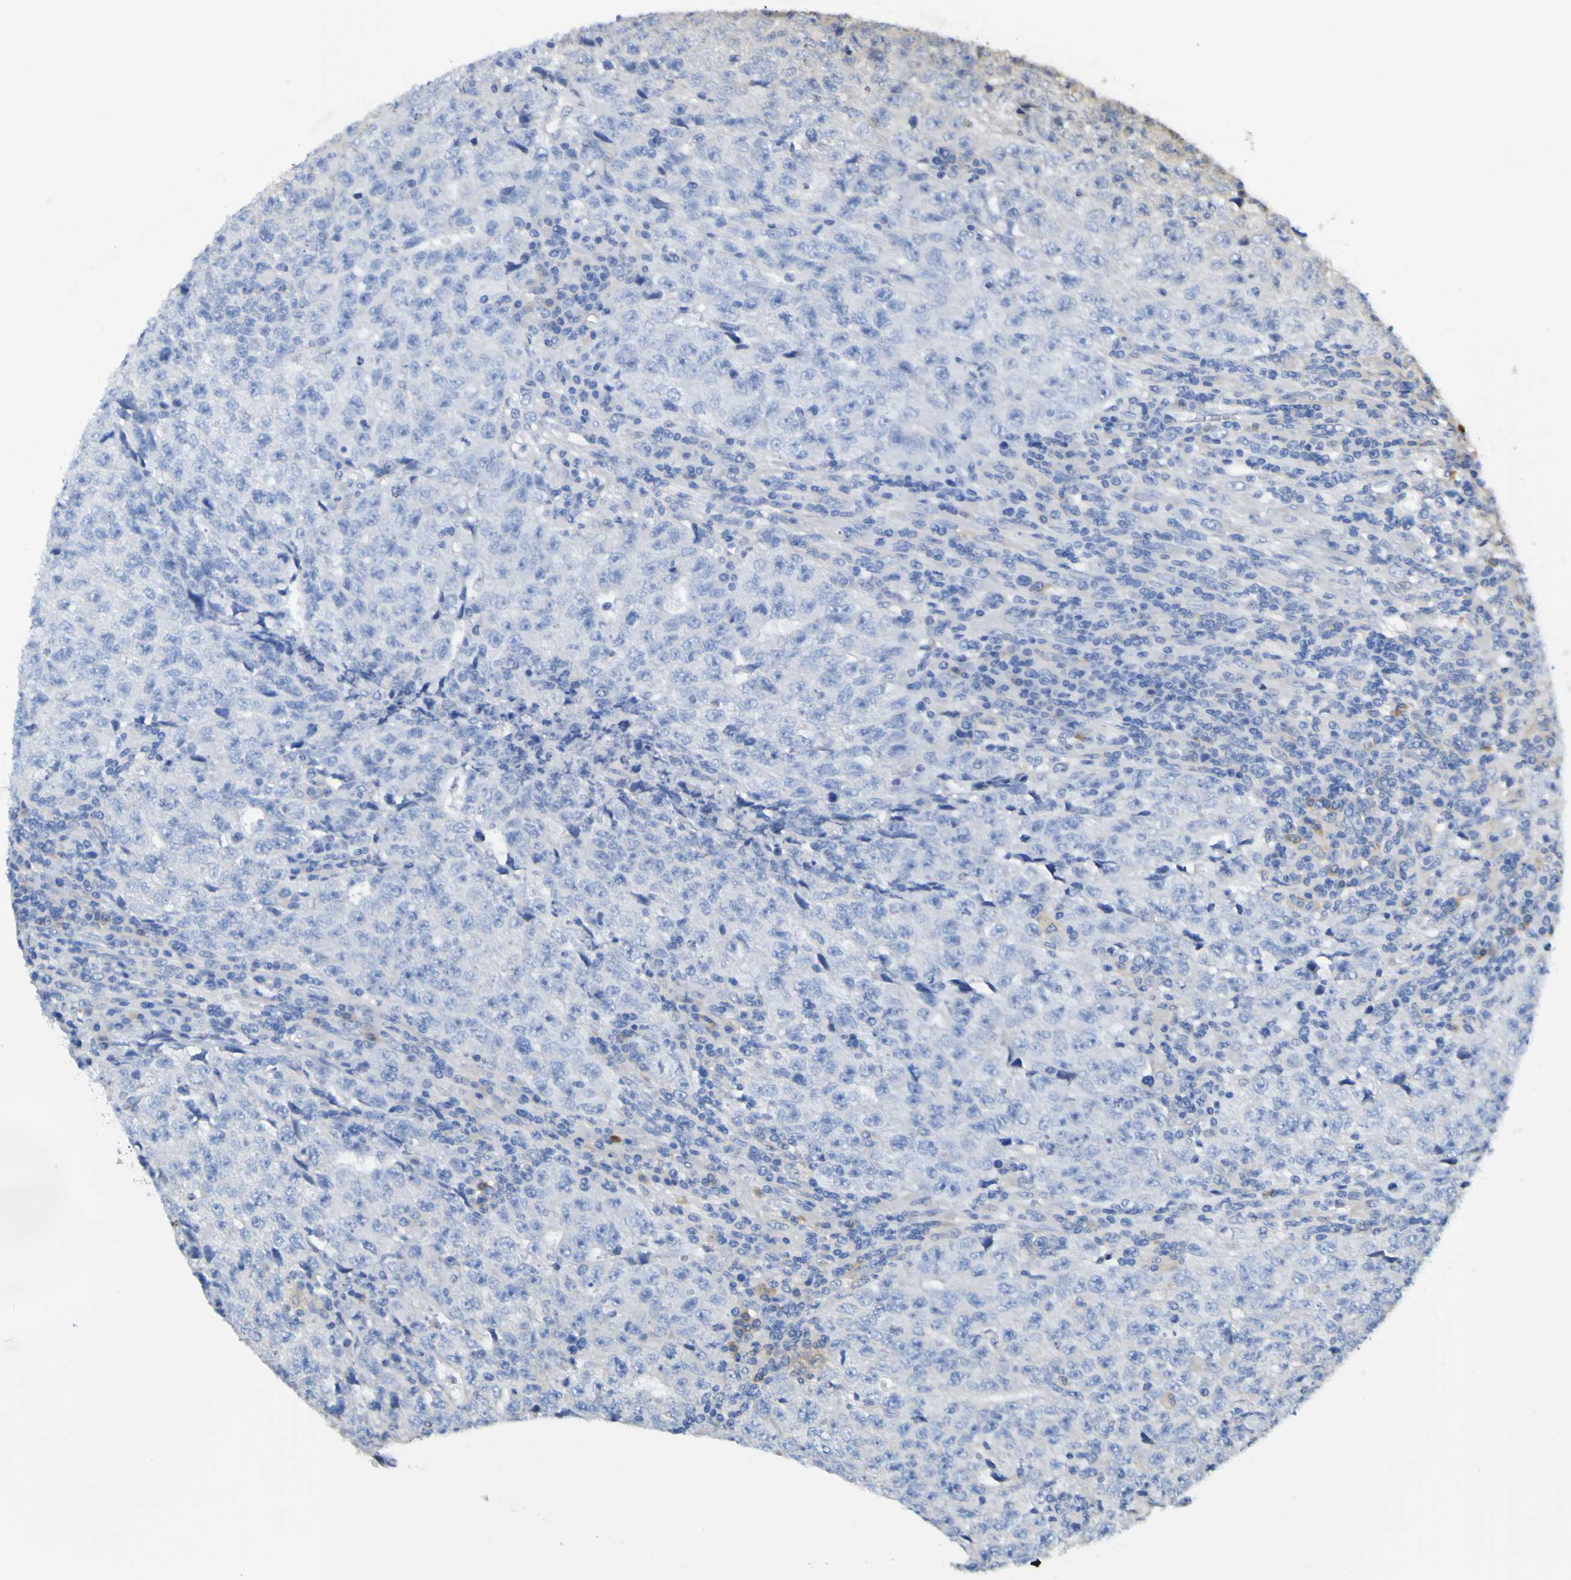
{"staining": {"intensity": "negative", "quantity": "none", "location": "none"}, "tissue": "testis cancer", "cell_type": "Tumor cells", "image_type": "cancer", "snomed": [{"axis": "morphology", "description": "Necrosis, NOS"}, {"axis": "morphology", "description": "Carcinoma, Embryonal, NOS"}, {"axis": "topography", "description": "Testis"}], "caption": "Tumor cells are negative for brown protein staining in testis embryonal carcinoma. (DAB (3,3'-diaminobenzidine) immunohistochemistry visualized using brightfield microscopy, high magnification).", "gene": "METAP2", "patient": {"sex": "male", "age": 19}}